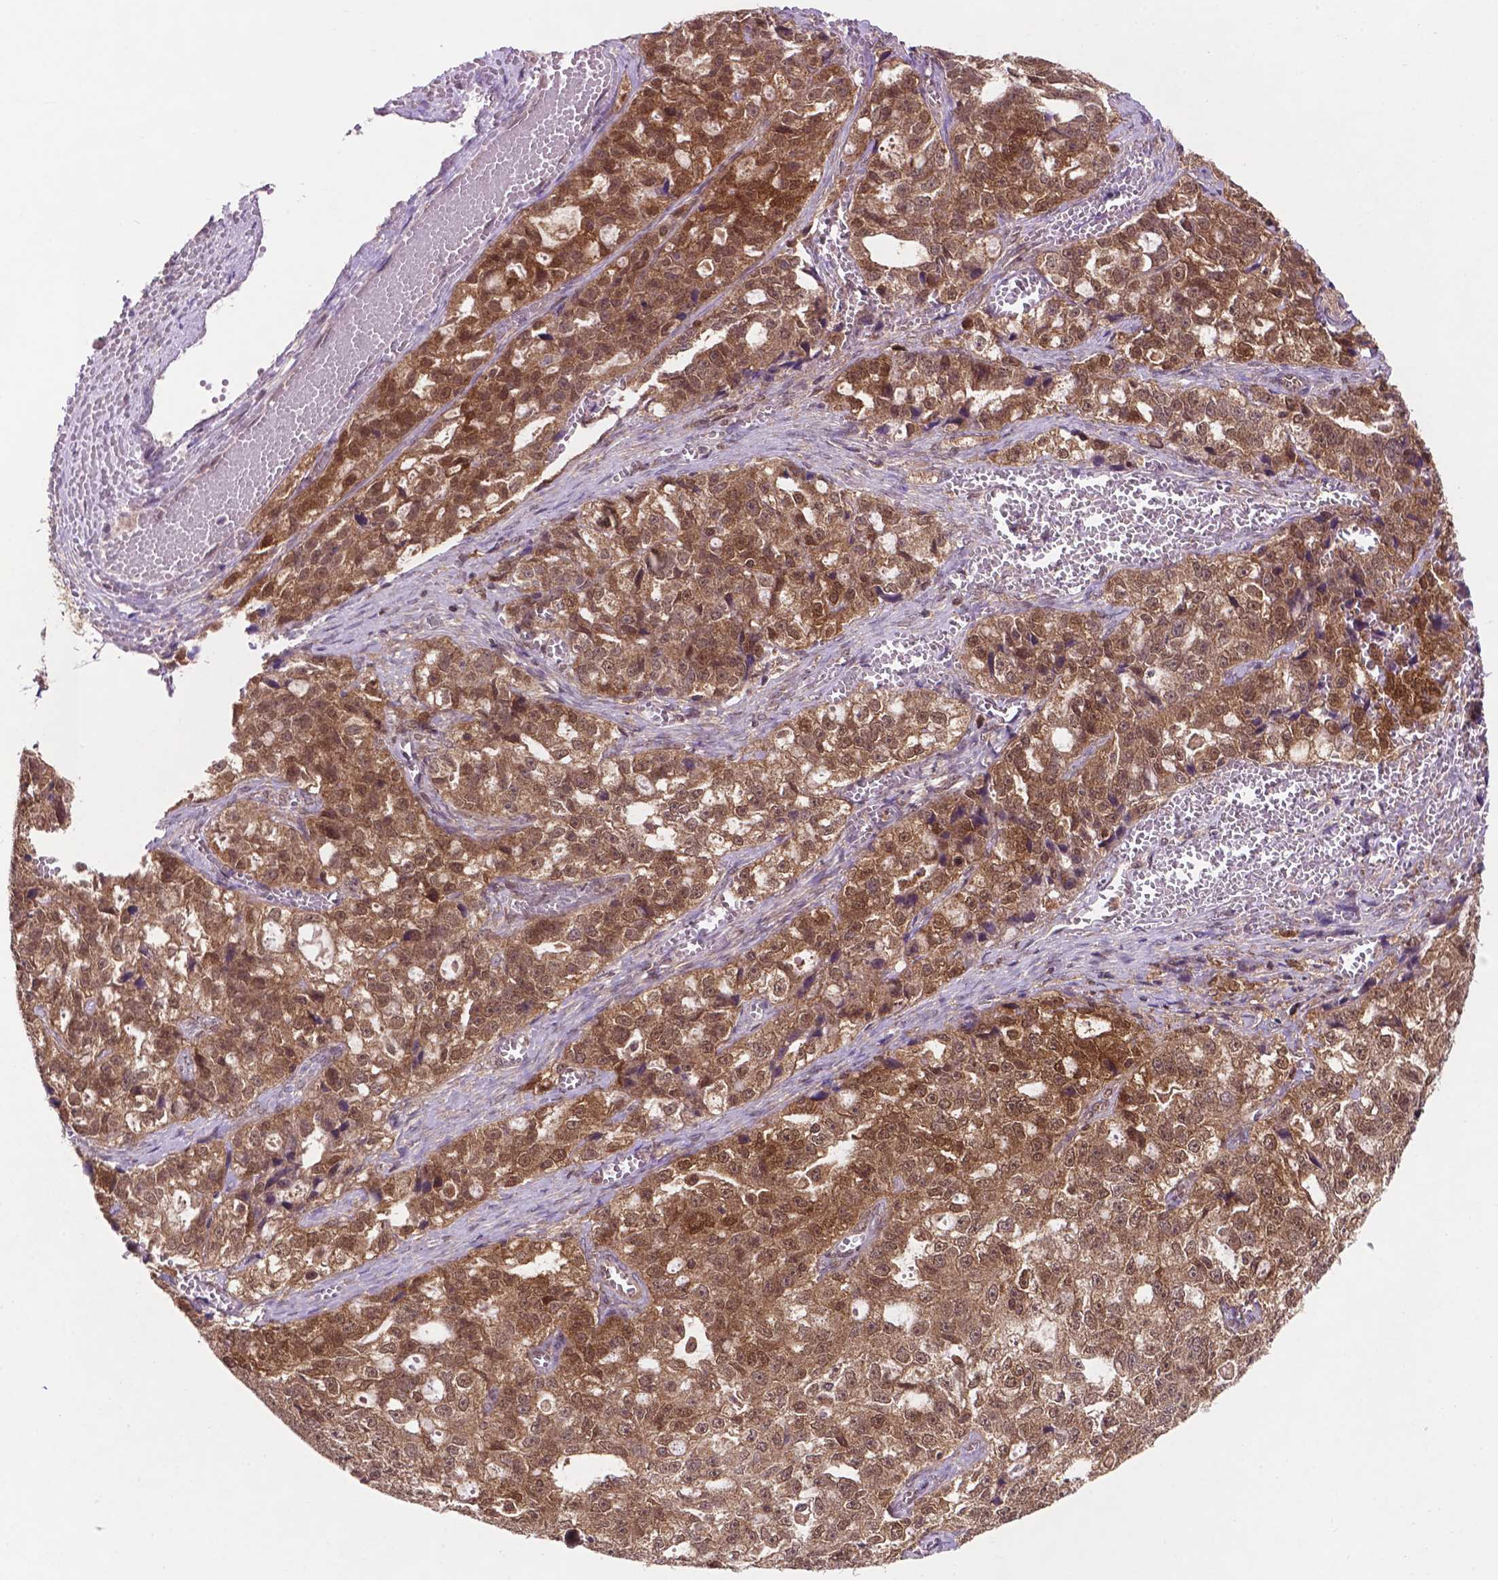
{"staining": {"intensity": "moderate", "quantity": ">75%", "location": "cytoplasmic/membranous,nuclear"}, "tissue": "ovarian cancer", "cell_type": "Tumor cells", "image_type": "cancer", "snomed": [{"axis": "morphology", "description": "Cystadenocarcinoma, serous, NOS"}, {"axis": "topography", "description": "Ovary"}], "caption": "The histopathology image demonstrates immunohistochemical staining of serous cystadenocarcinoma (ovarian). There is moderate cytoplasmic/membranous and nuclear positivity is seen in approximately >75% of tumor cells. The protein is stained brown, and the nuclei are stained in blue (DAB IHC with brightfield microscopy, high magnification).", "gene": "UBE2L6", "patient": {"sex": "female", "age": 51}}